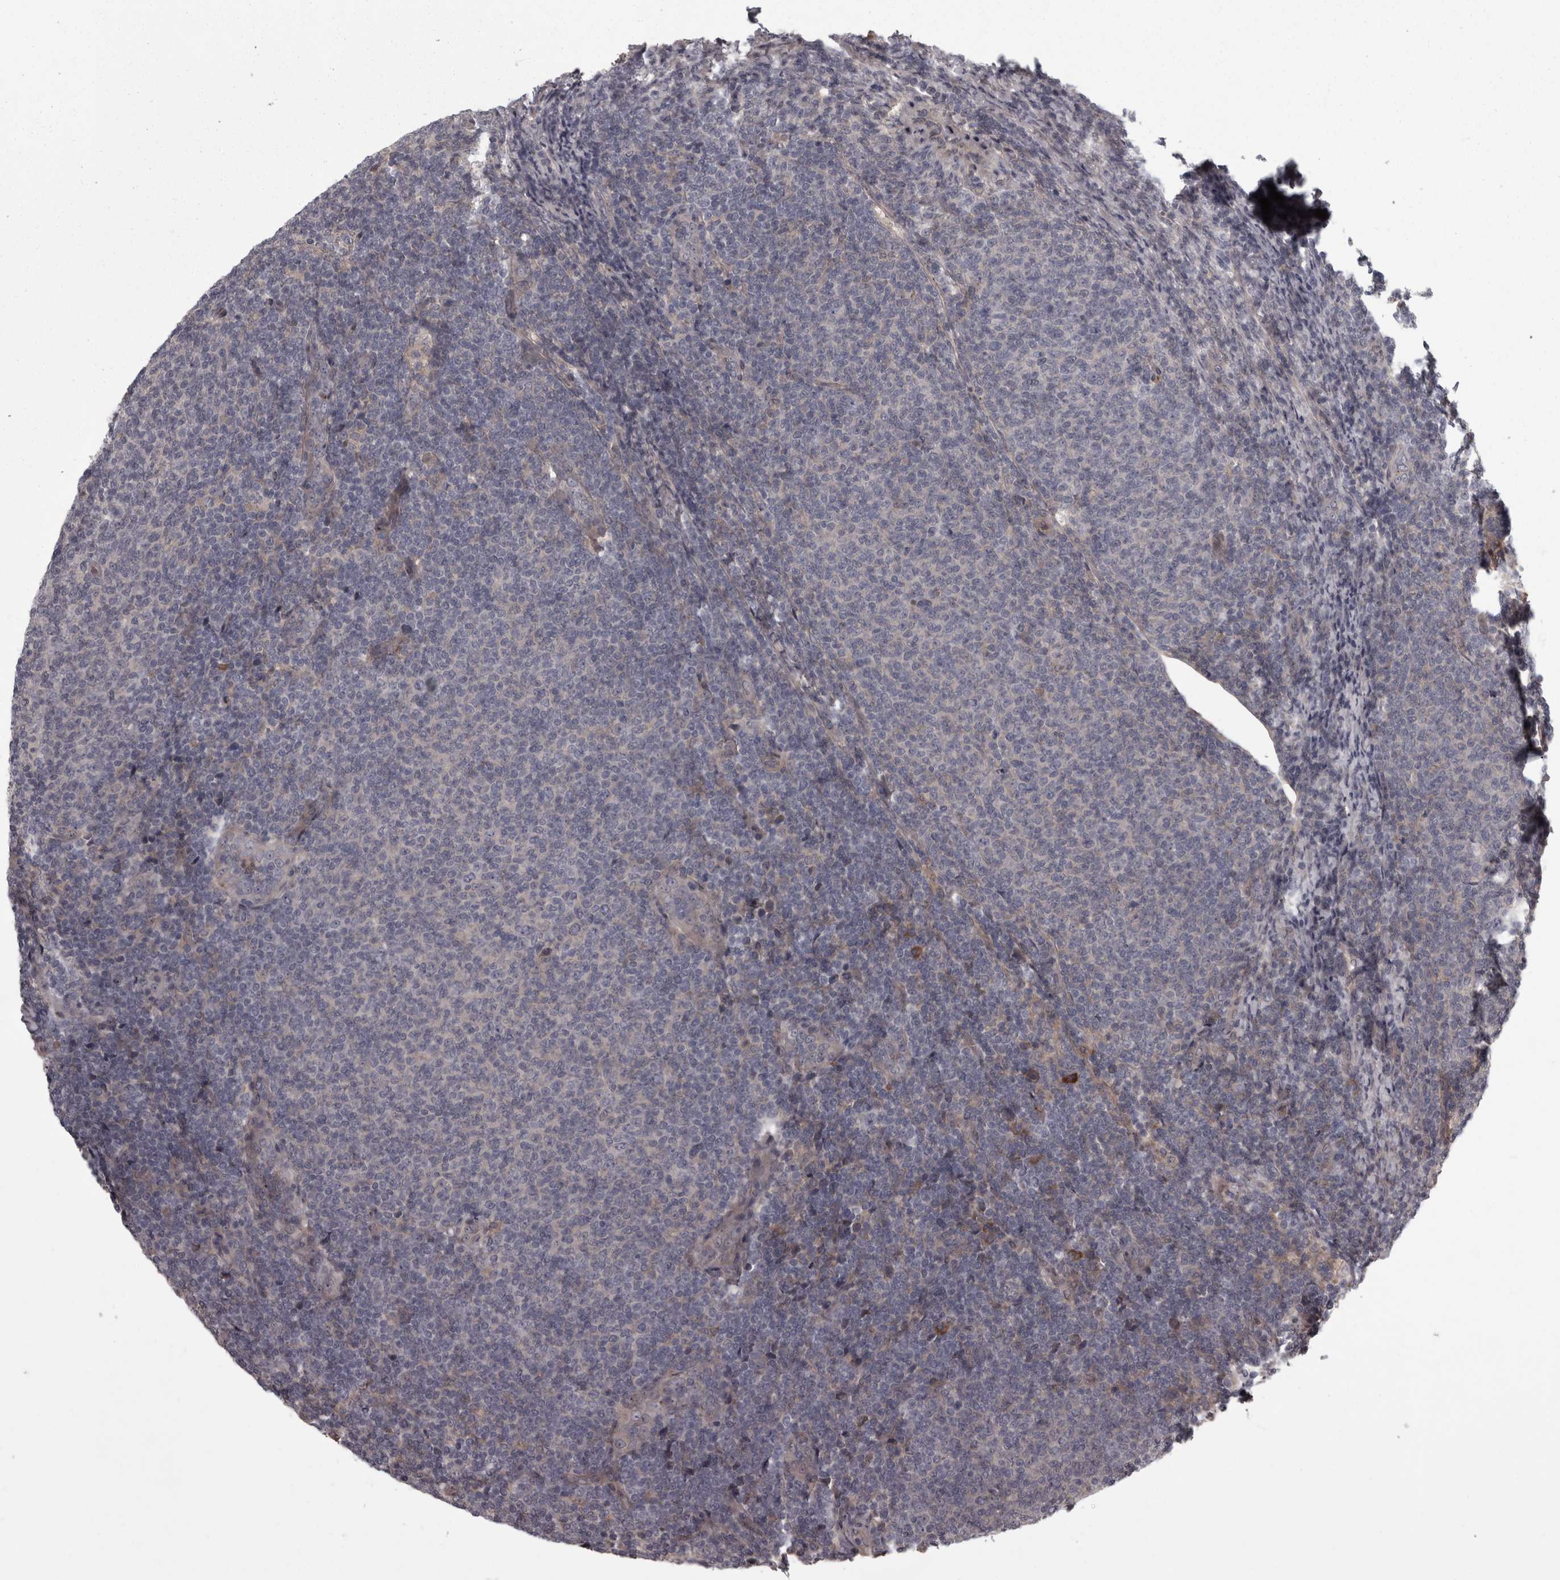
{"staining": {"intensity": "negative", "quantity": "none", "location": "none"}, "tissue": "lymphoma", "cell_type": "Tumor cells", "image_type": "cancer", "snomed": [{"axis": "morphology", "description": "Malignant lymphoma, non-Hodgkin's type, Low grade"}, {"axis": "topography", "description": "Lymph node"}], "caption": "Histopathology image shows no protein positivity in tumor cells of malignant lymphoma, non-Hodgkin's type (low-grade) tissue.", "gene": "RSU1", "patient": {"sex": "male", "age": 66}}